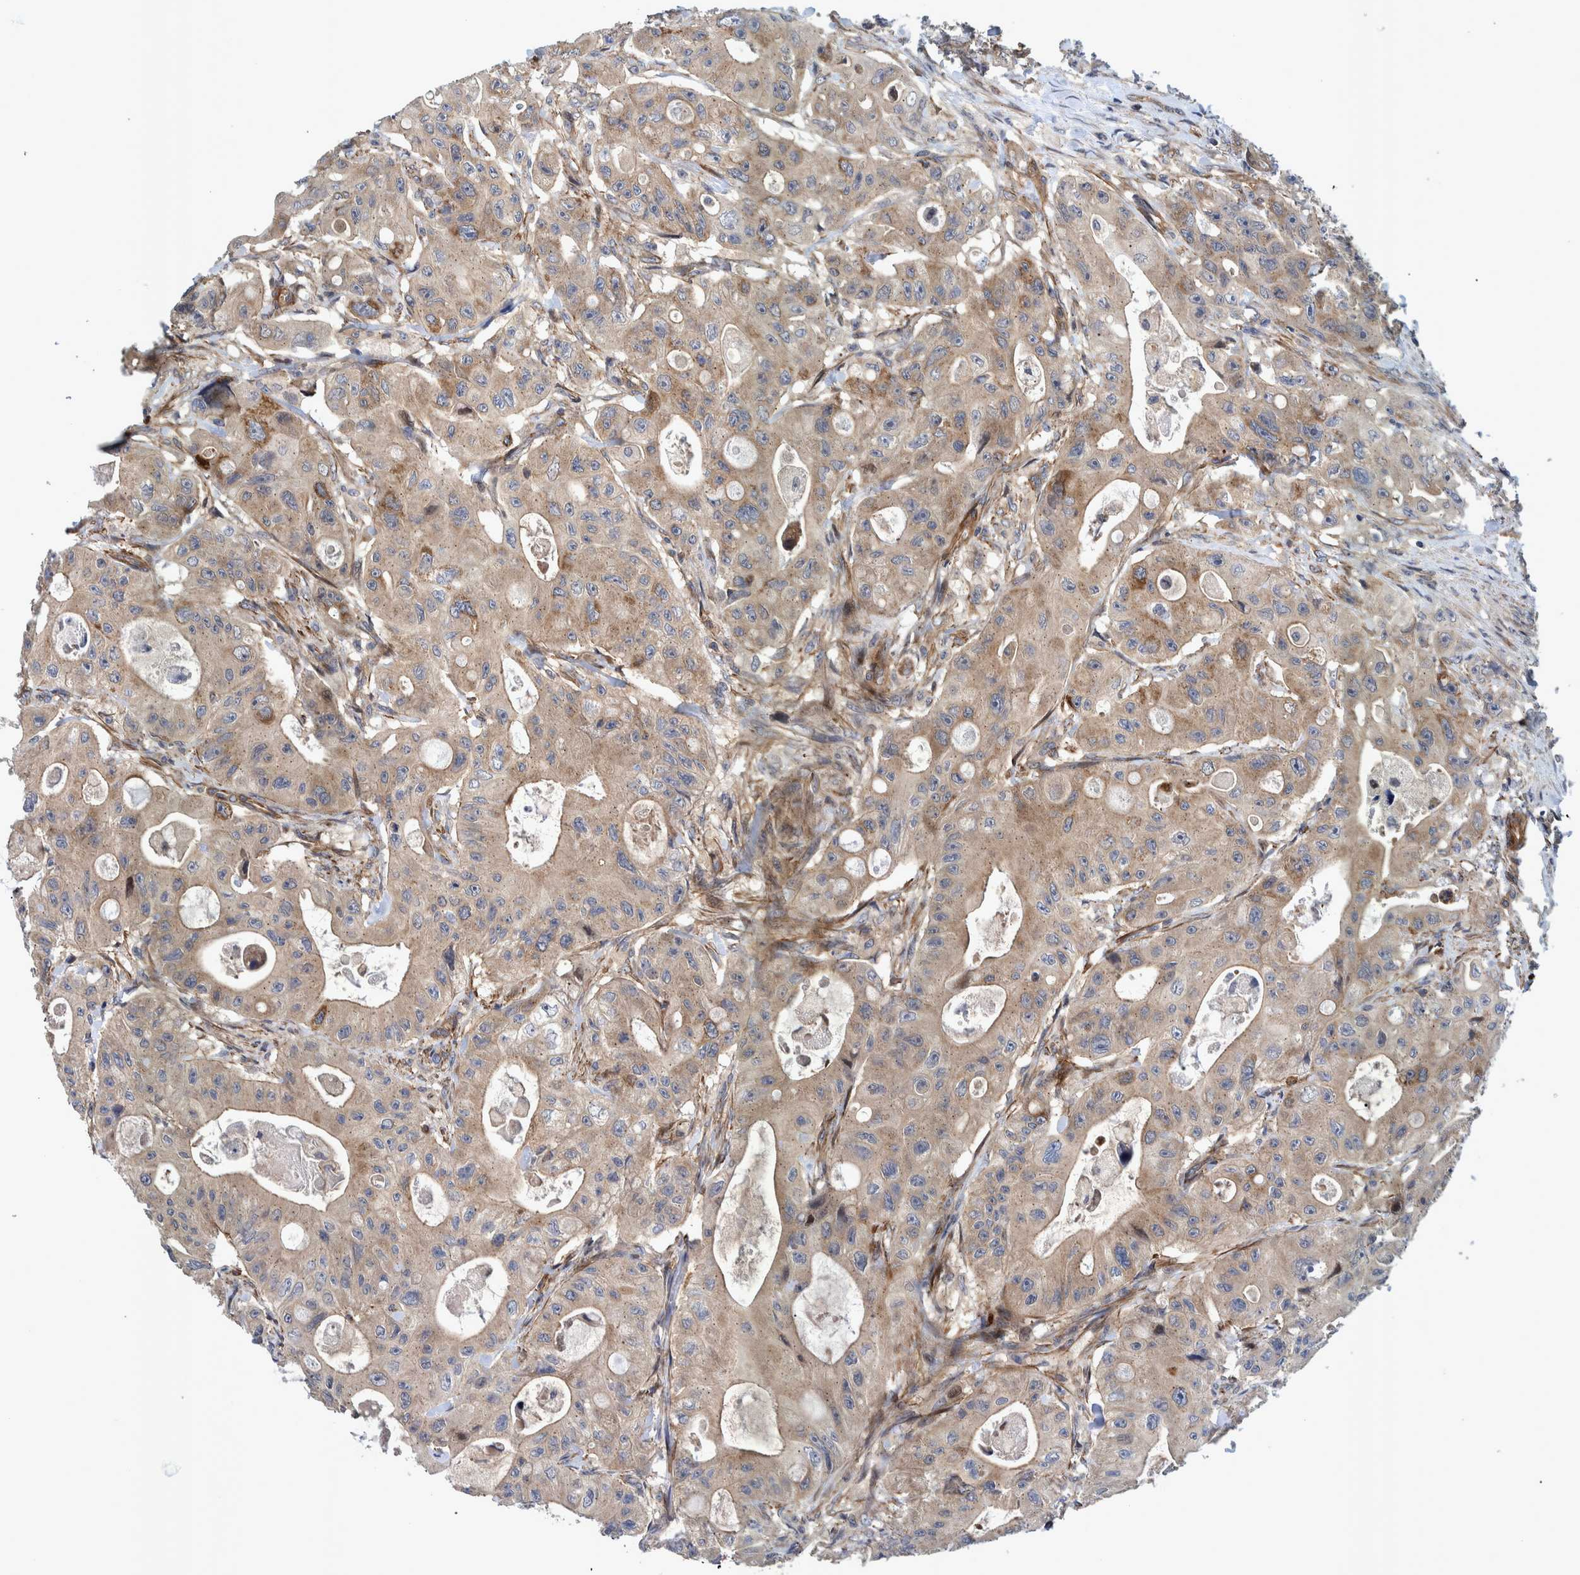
{"staining": {"intensity": "moderate", "quantity": ">75%", "location": "cytoplasmic/membranous"}, "tissue": "colorectal cancer", "cell_type": "Tumor cells", "image_type": "cancer", "snomed": [{"axis": "morphology", "description": "Adenocarcinoma, NOS"}, {"axis": "topography", "description": "Colon"}], "caption": "Colorectal cancer (adenocarcinoma) stained with IHC shows moderate cytoplasmic/membranous staining in about >75% of tumor cells.", "gene": "GRPEL2", "patient": {"sex": "female", "age": 46}}